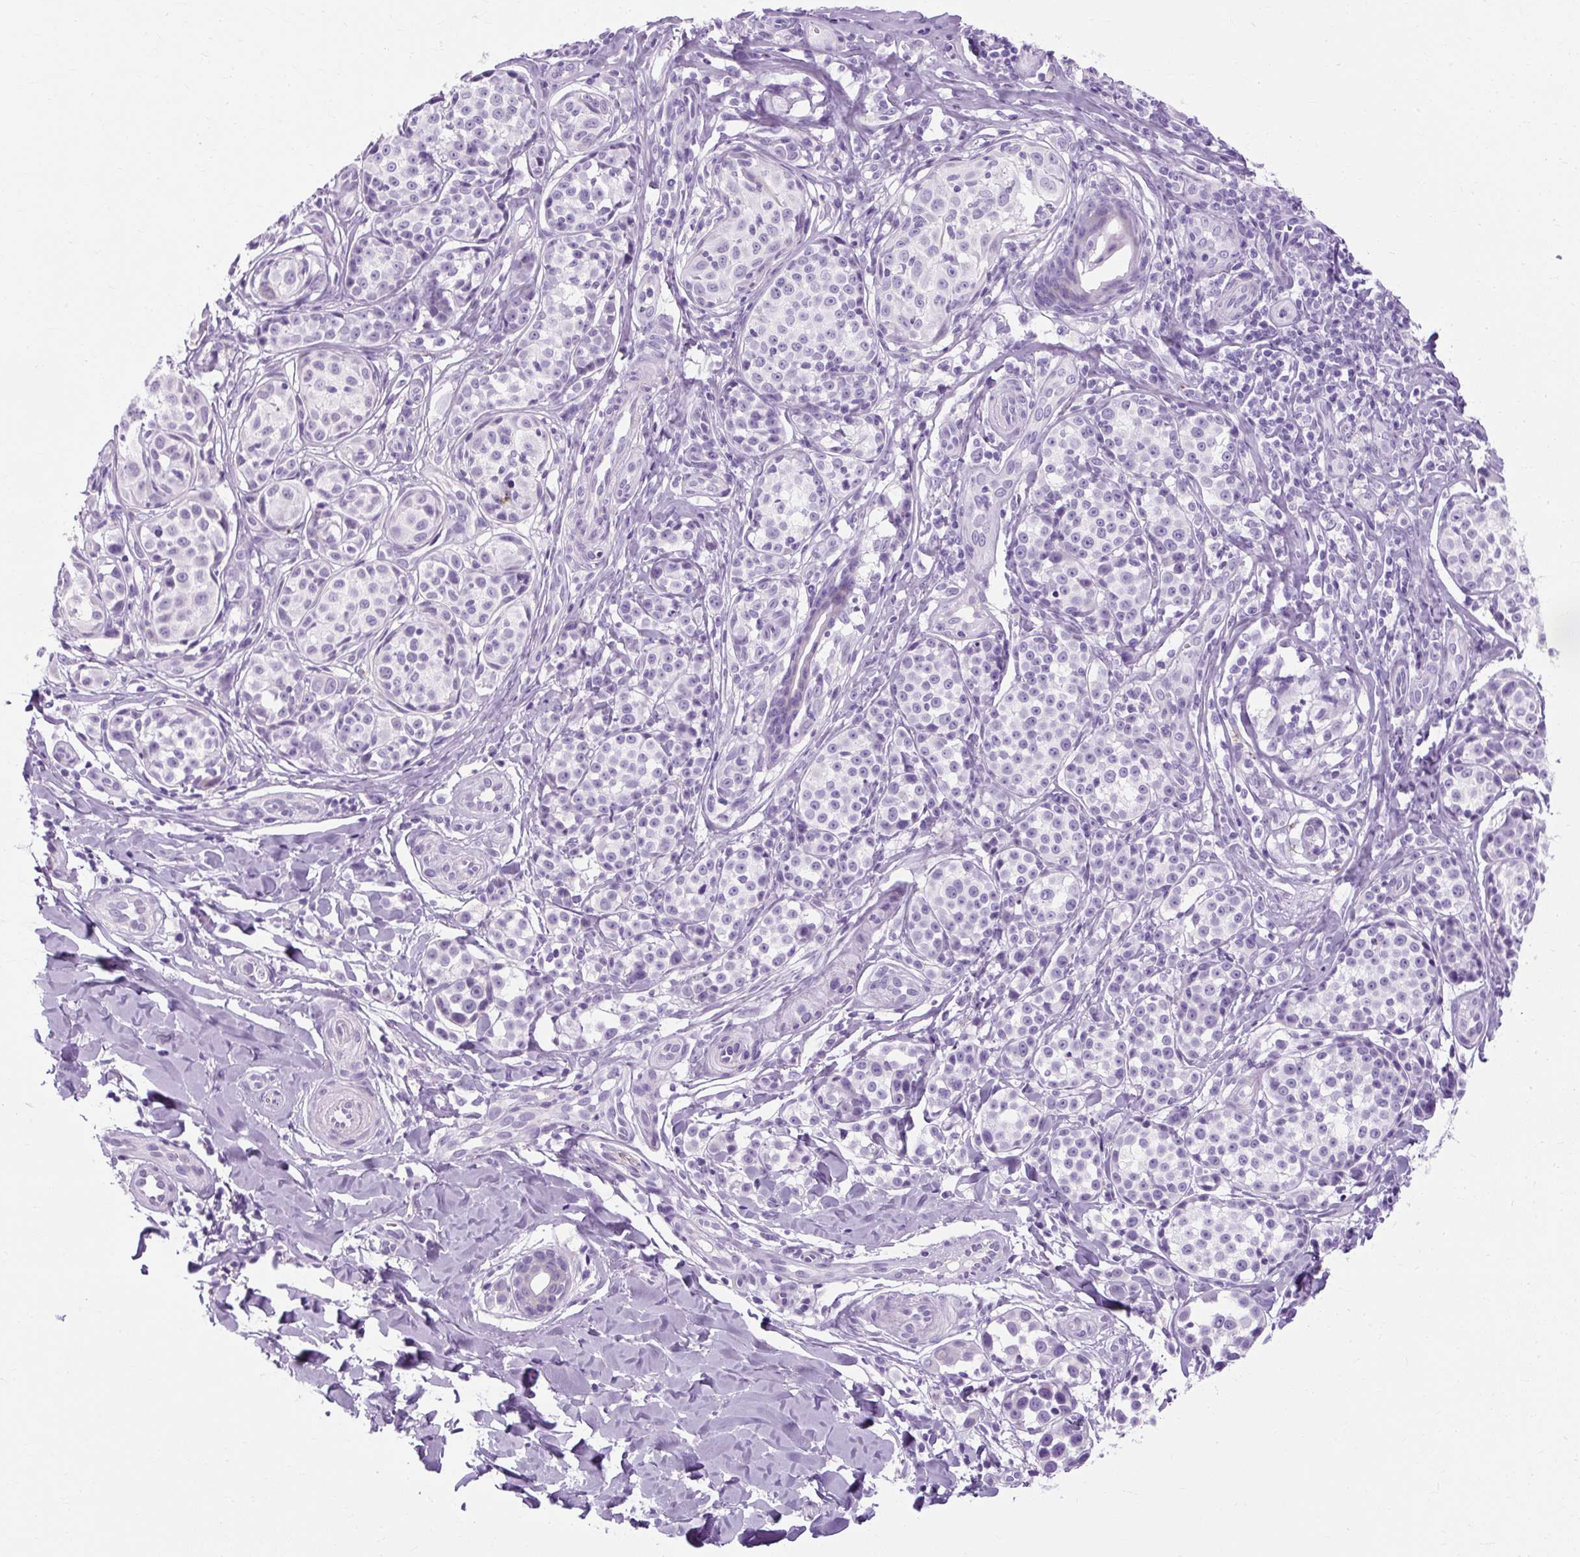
{"staining": {"intensity": "negative", "quantity": "none", "location": "none"}, "tissue": "melanoma", "cell_type": "Tumor cells", "image_type": "cancer", "snomed": [{"axis": "morphology", "description": "Malignant melanoma, NOS"}, {"axis": "topography", "description": "Skin"}], "caption": "The micrograph reveals no staining of tumor cells in melanoma. (Brightfield microscopy of DAB (3,3'-diaminobenzidine) IHC at high magnification).", "gene": "TMEM89", "patient": {"sex": "female", "age": 35}}